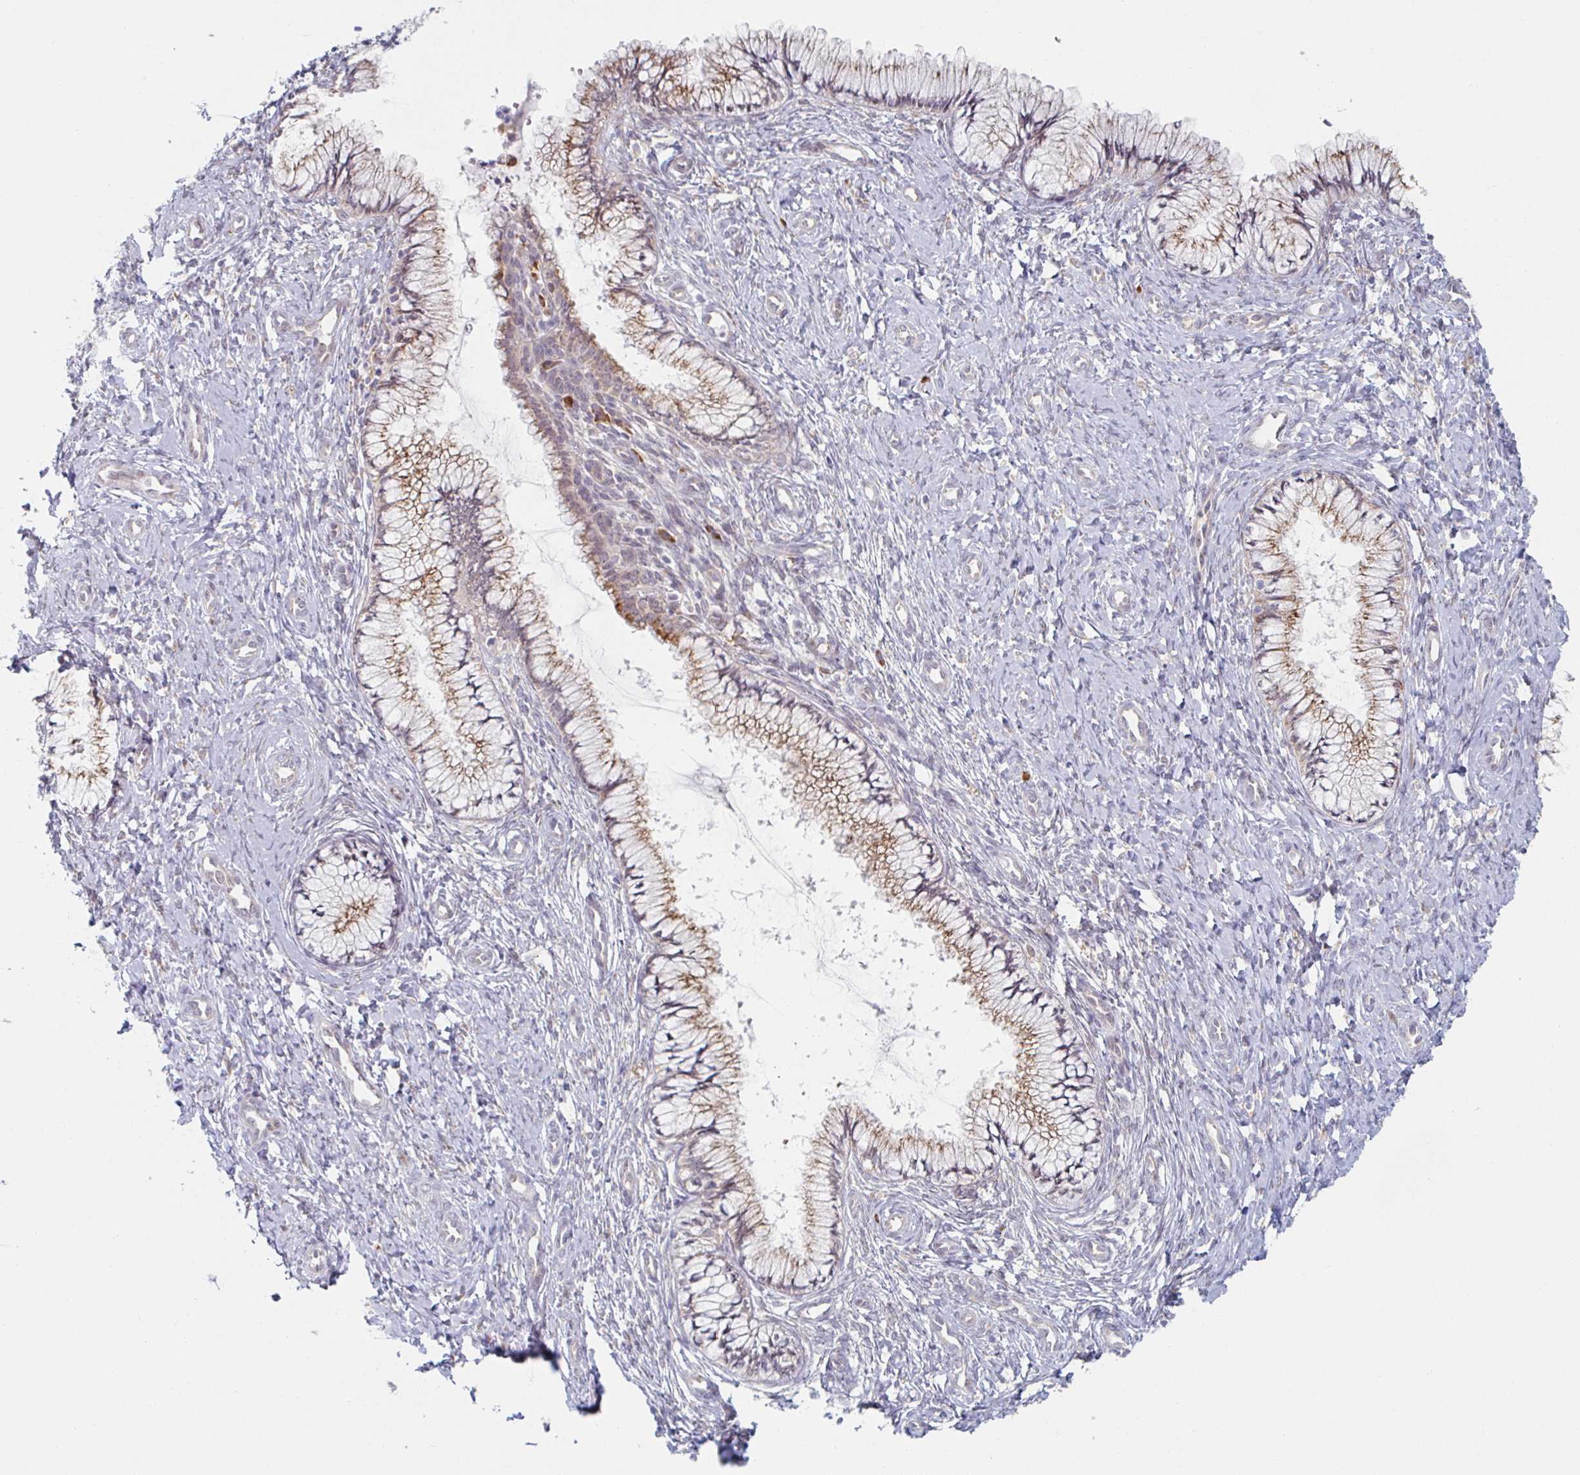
{"staining": {"intensity": "weak", "quantity": "25%-75%", "location": "cytoplasmic/membranous"}, "tissue": "cervix", "cell_type": "Glandular cells", "image_type": "normal", "snomed": [{"axis": "morphology", "description": "Normal tissue, NOS"}, {"axis": "topography", "description": "Cervix"}], "caption": "Human cervix stained for a protein (brown) demonstrates weak cytoplasmic/membranous positive staining in approximately 25%-75% of glandular cells.", "gene": "TRAPPC10", "patient": {"sex": "female", "age": 37}}